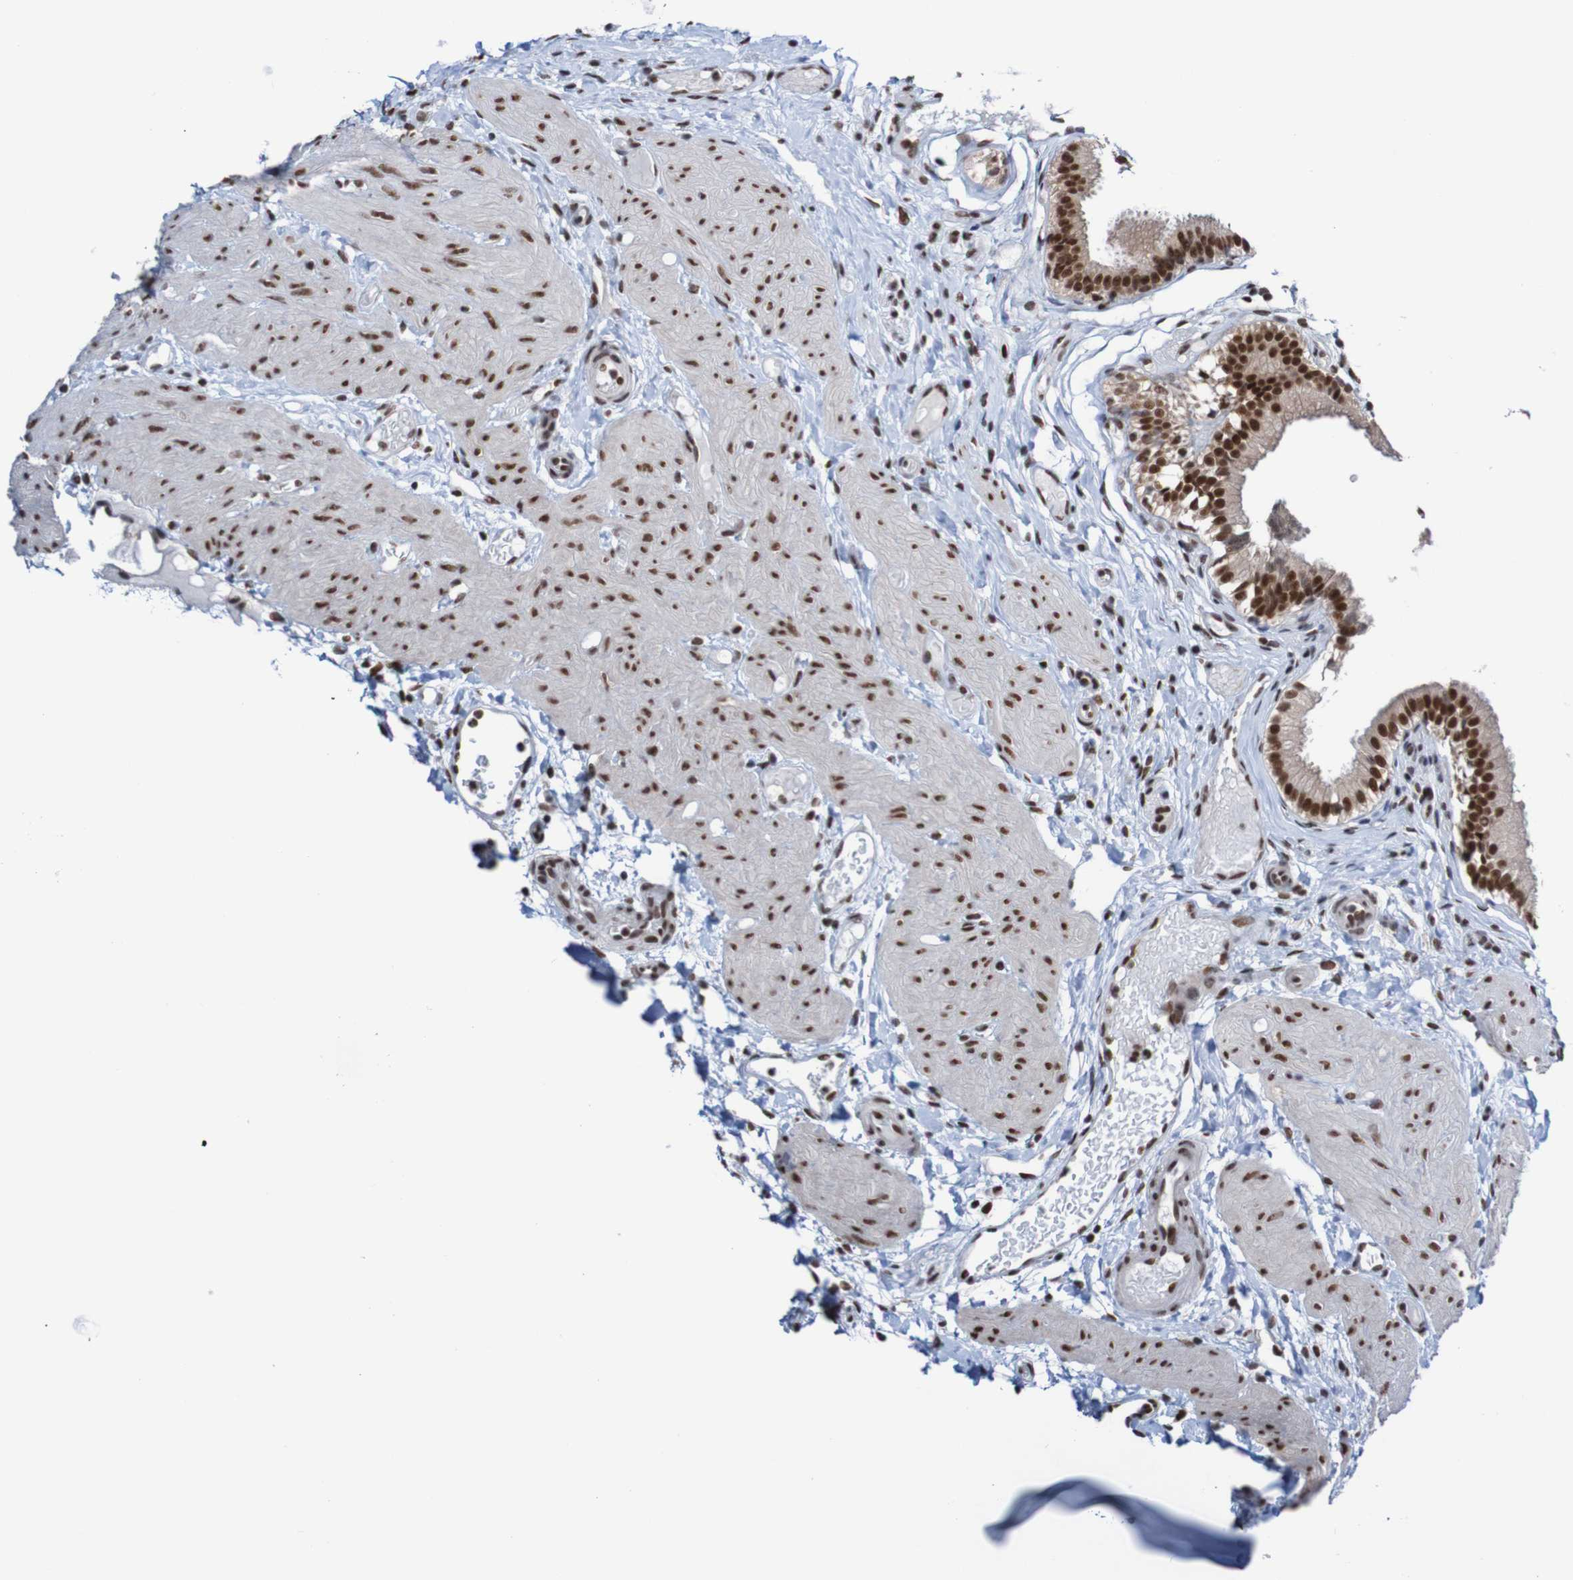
{"staining": {"intensity": "strong", "quantity": ">75%", "location": "cytoplasmic/membranous,nuclear"}, "tissue": "gallbladder", "cell_type": "Glandular cells", "image_type": "normal", "snomed": [{"axis": "morphology", "description": "Normal tissue, NOS"}, {"axis": "topography", "description": "Gallbladder"}], "caption": "Glandular cells show high levels of strong cytoplasmic/membranous,nuclear expression in approximately >75% of cells in unremarkable human gallbladder.", "gene": "CDC5L", "patient": {"sex": "female", "age": 26}}